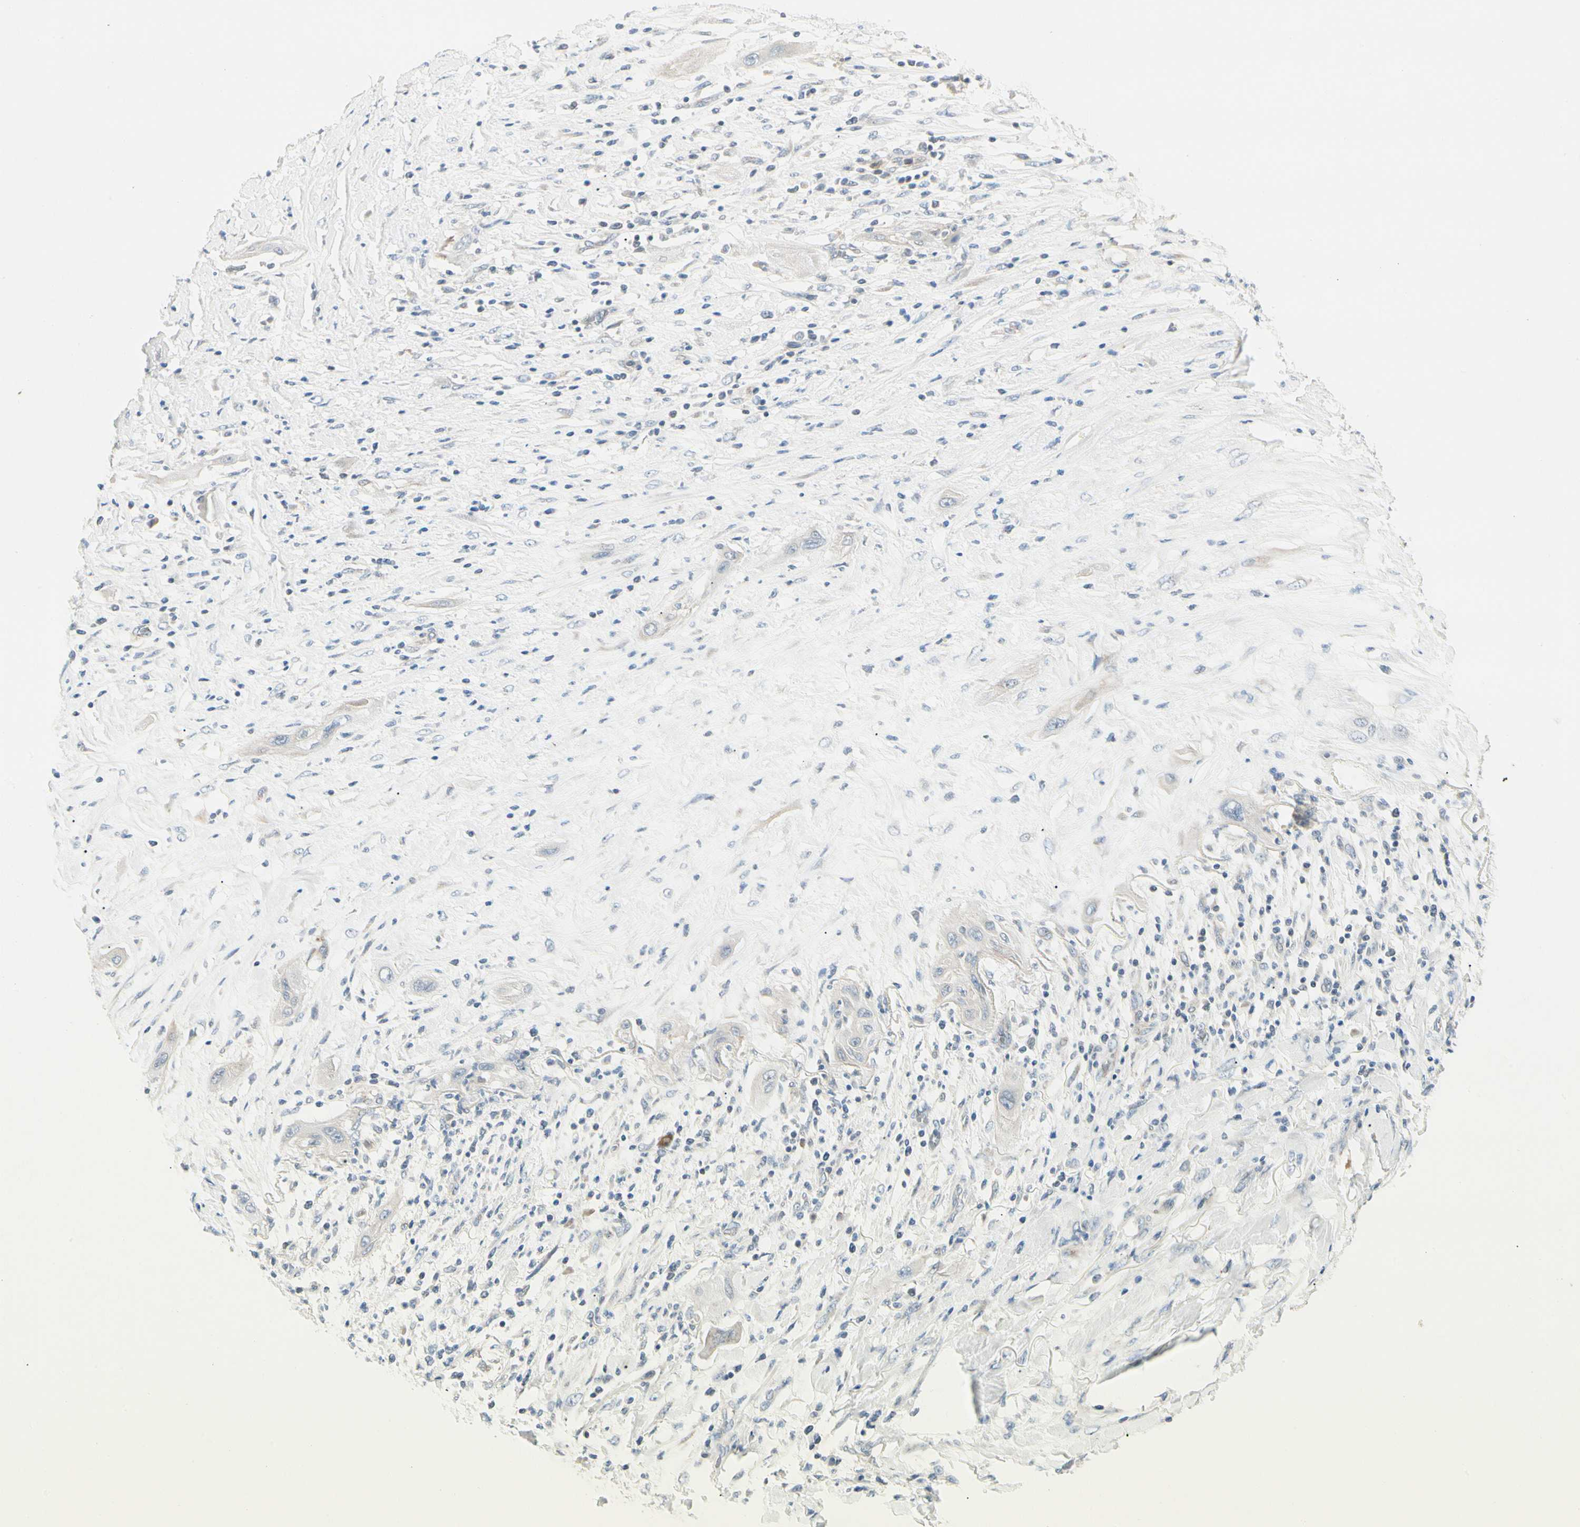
{"staining": {"intensity": "negative", "quantity": "none", "location": "none"}, "tissue": "lung cancer", "cell_type": "Tumor cells", "image_type": "cancer", "snomed": [{"axis": "morphology", "description": "Squamous cell carcinoma, NOS"}, {"axis": "topography", "description": "Lung"}], "caption": "High power microscopy photomicrograph of an immunohistochemistry (IHC) image of lung cancer, revealing no significant staining in tumor cells. (Brightfield microscopy of DAB (3,3'-diaminobenzidine) immunohistochemistry (IHC) at high magnification).", "gene": "ALDH18A1", "patient": {"sex": "female", "age": 47}}